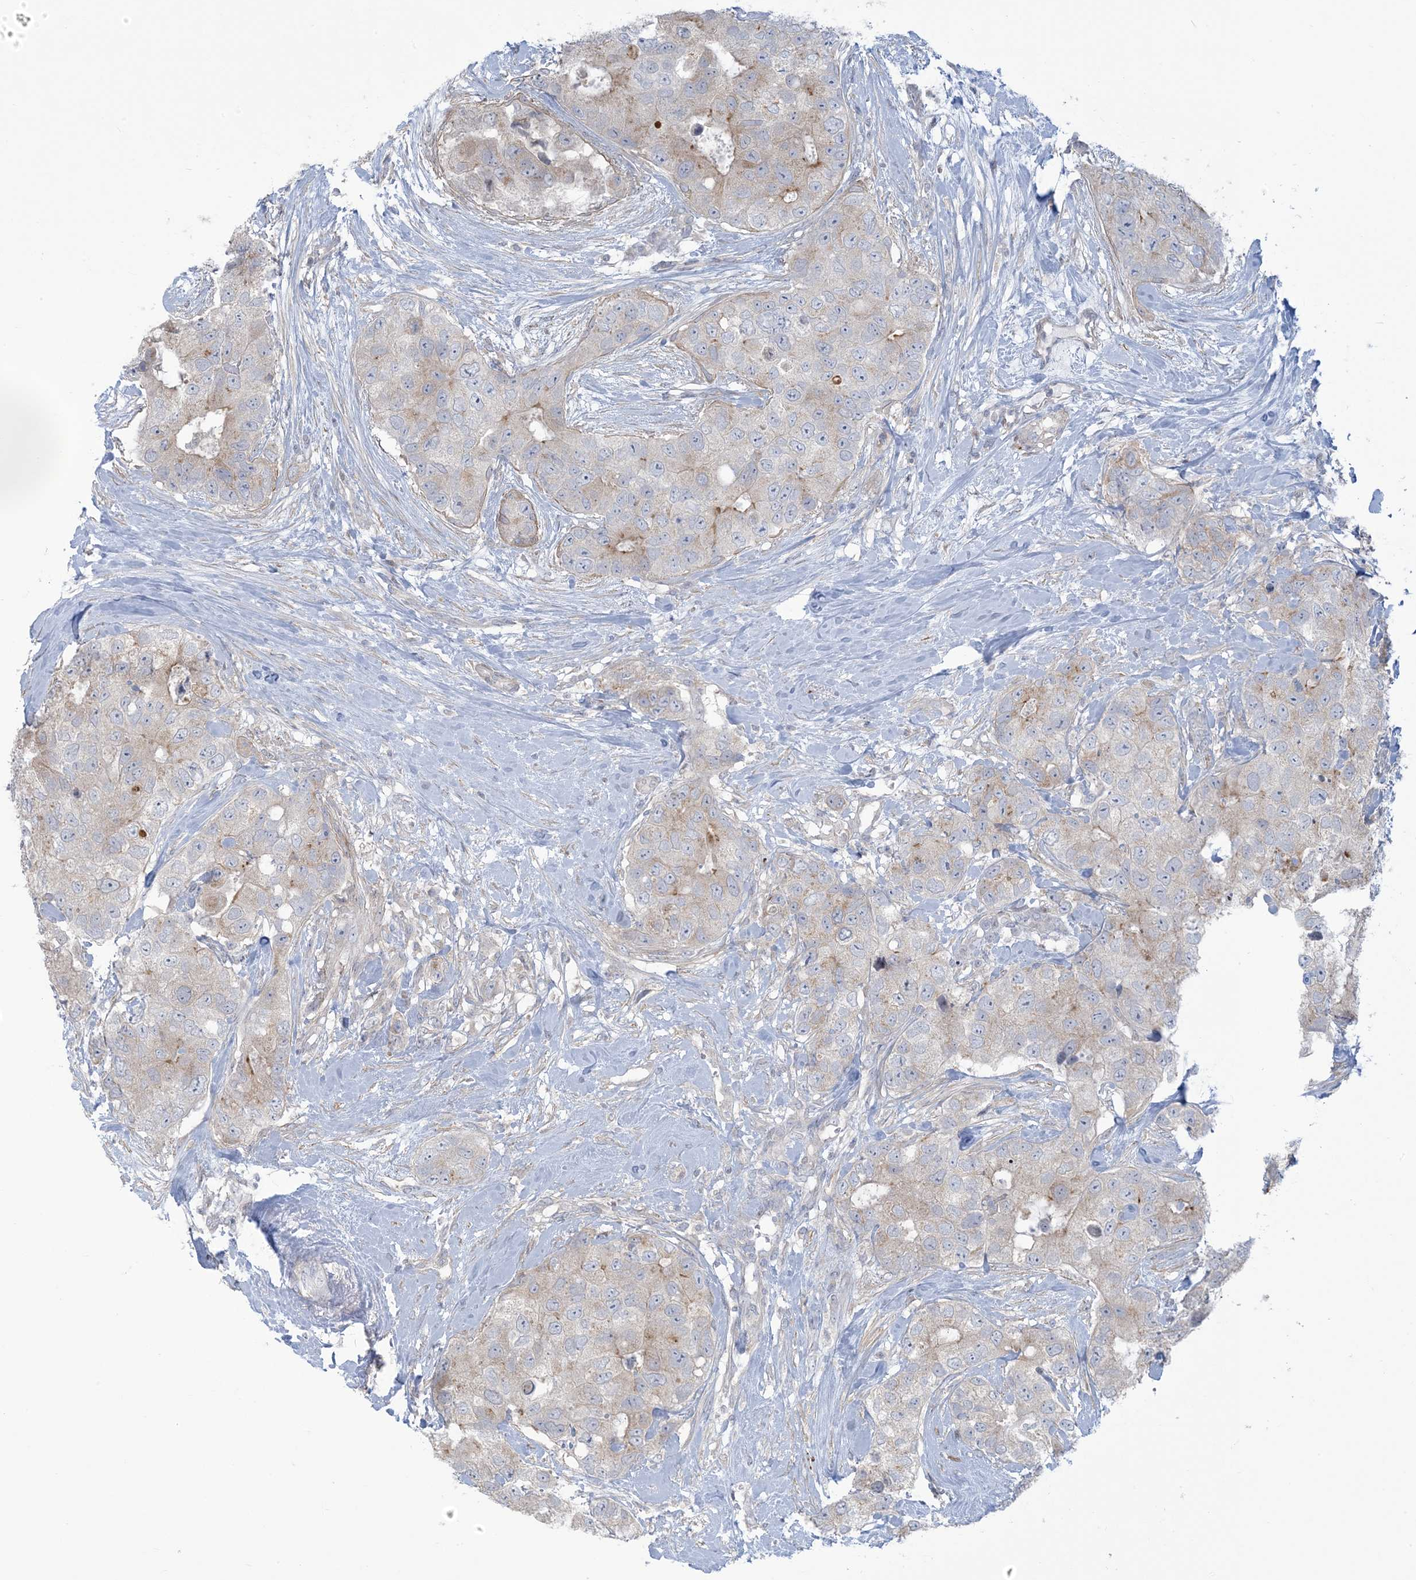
{"staining": {"intensity": "weak", "quantity": "<25%", "location": "cytoplasmic/membranous"}, "tissue": "breast cancer", "cell_type": "Tumor cells", "image_type": "cancer", "snomed": [{"axis": "morphology", "description": "Duct carcinoma"}, {"axis": "topography", "description": "Breast"}], "caption": "Histopathology image shows no significant protein staining in tumor cells of breast invasive ductal carcinoma.", "gene": "AFTPH", "patient": {"sex": "female", "age": 62}}